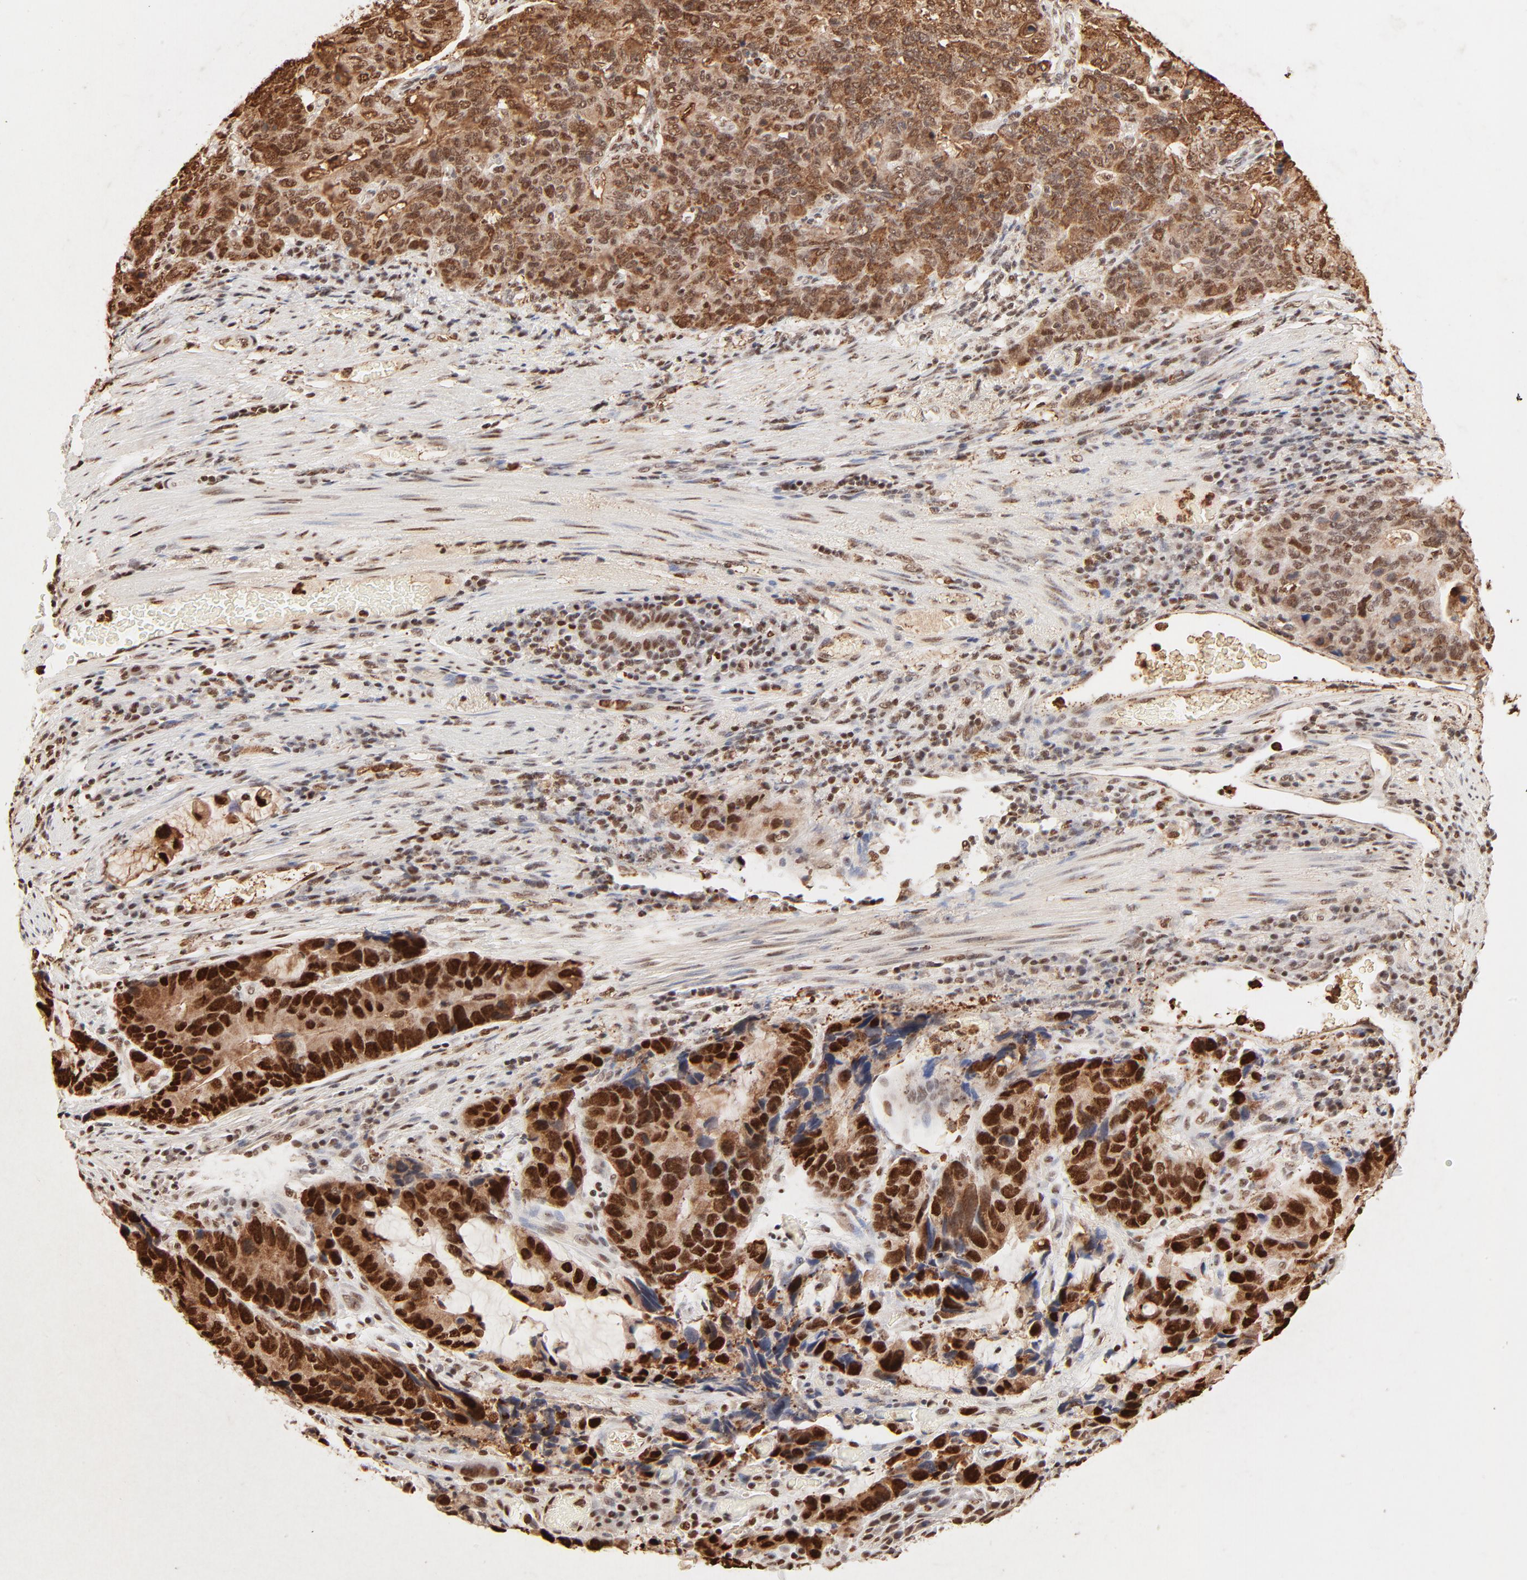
{"staining": {"intensity": "strong", "quantity": ">75%", "location": "cytoplasmic/membranous,nuclear"}, "tissue": "stomach cancer", "cell_type": "Tumor cells", "image_type": "cancer", "snomed": [{"axis": "morphology", "description": "Adenocarcinoma, NOS"}, {"axis": "topography", "description": "Esophagus"}, {"axis": "topography", "description": "Stomach"}], "caption": "The photomicrograph displays a brown stain indicating the presence of a protein in the cytoplasmic/membranous and nuclear of tumor cells in stomach cancer (adenocarcinoma). The protein of interest is shown in brown color, while the nuclei are stained blue.", "gene": "FAM50A", "patient": {"sex": "male", "age": 74}}